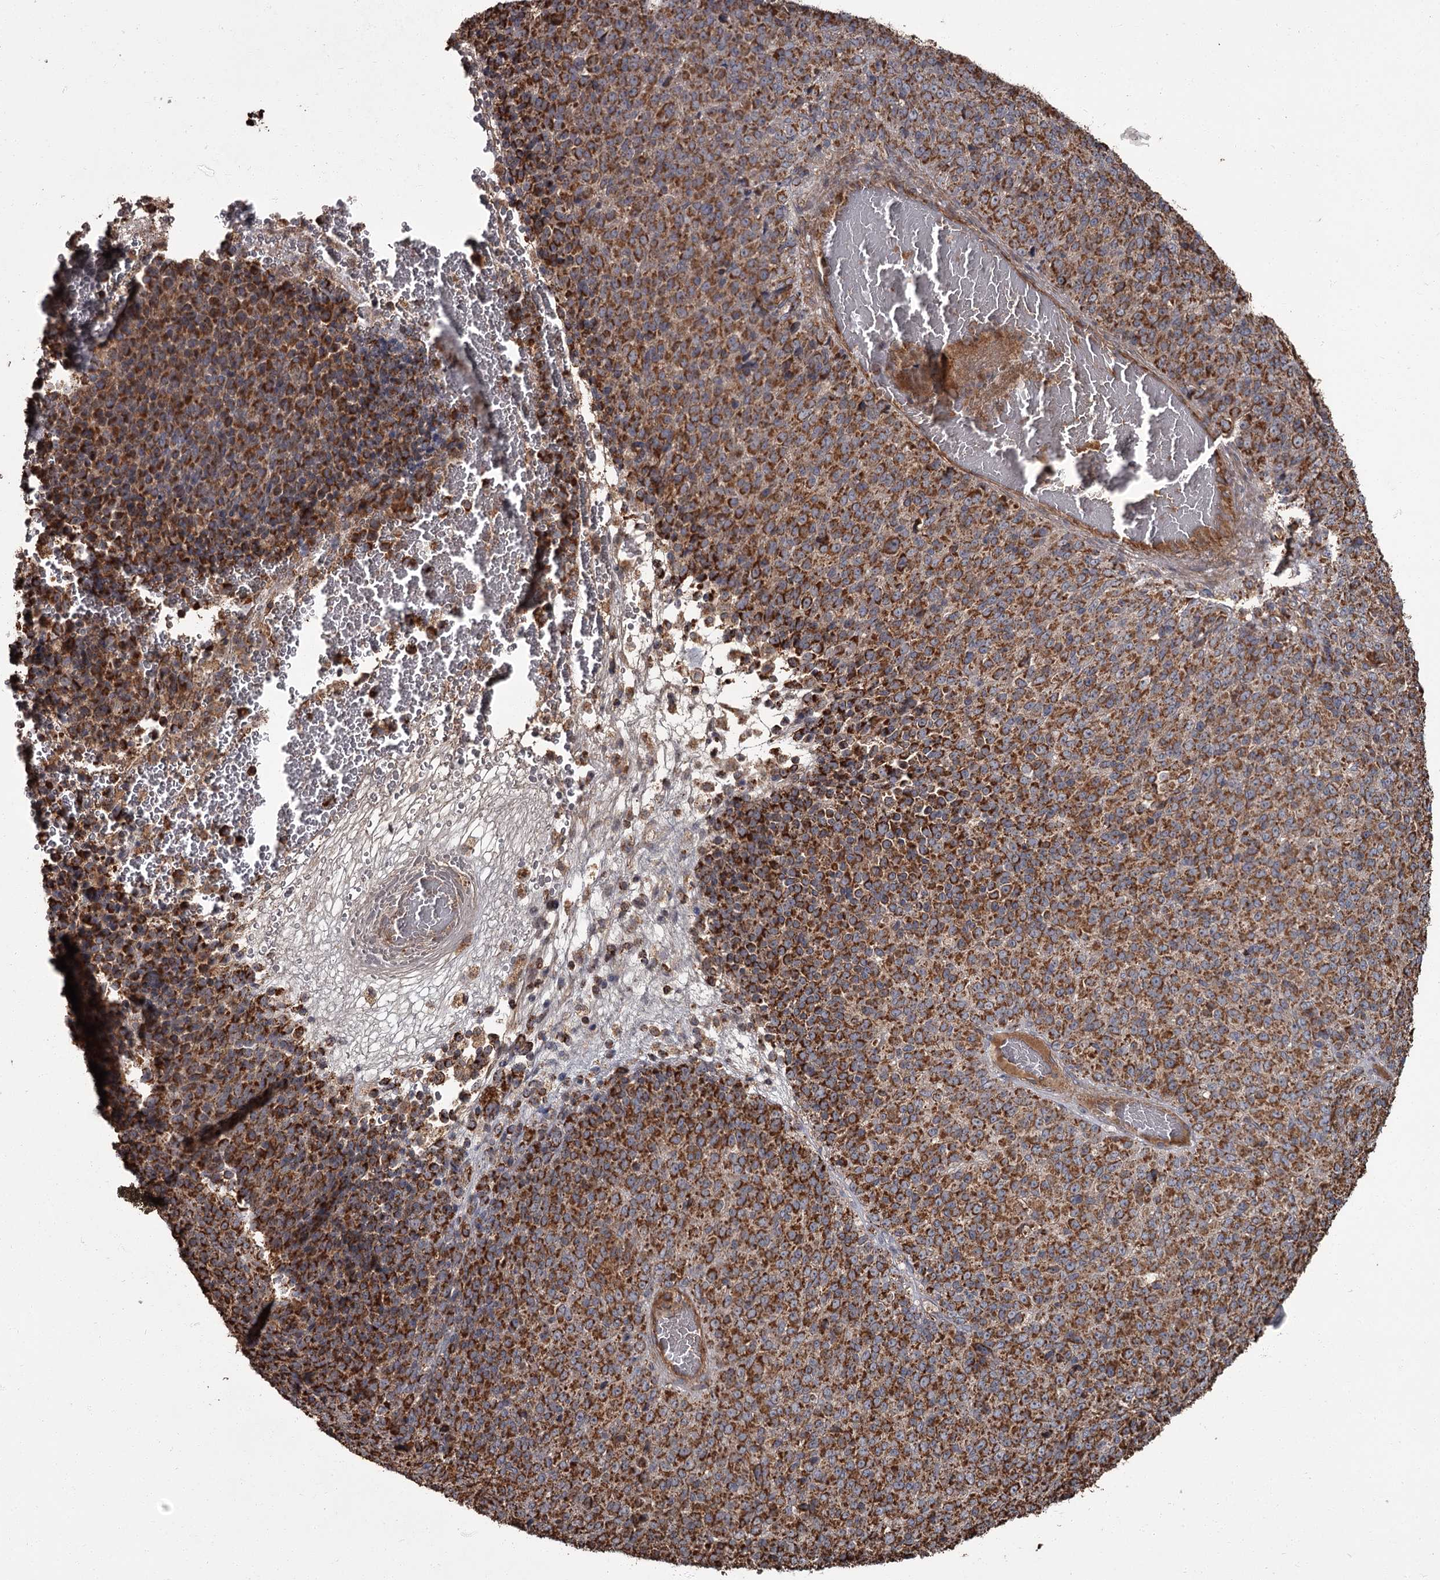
{"staining": {"intensity": "strong", "quantity": ">75%", "location": "cytoplasmic/membranous"}, "tissue": "melanoma", "cell_type": "Tumor cells", "image_type": "cancer", "snomed": [{"axis": "morphology", "description": "Malignant melanoma, Metastatic site"}, {"axis": "topography", "description": "Brain"}], "caption": "Malignant melanoma (metastatic site) stained for a protein (brown) shows strong cytoplasmic/membranous positive expression in approximately >75% of tumor cells.", "gene": "THAP9", "patient": {"sex": "female", "age": 56}}